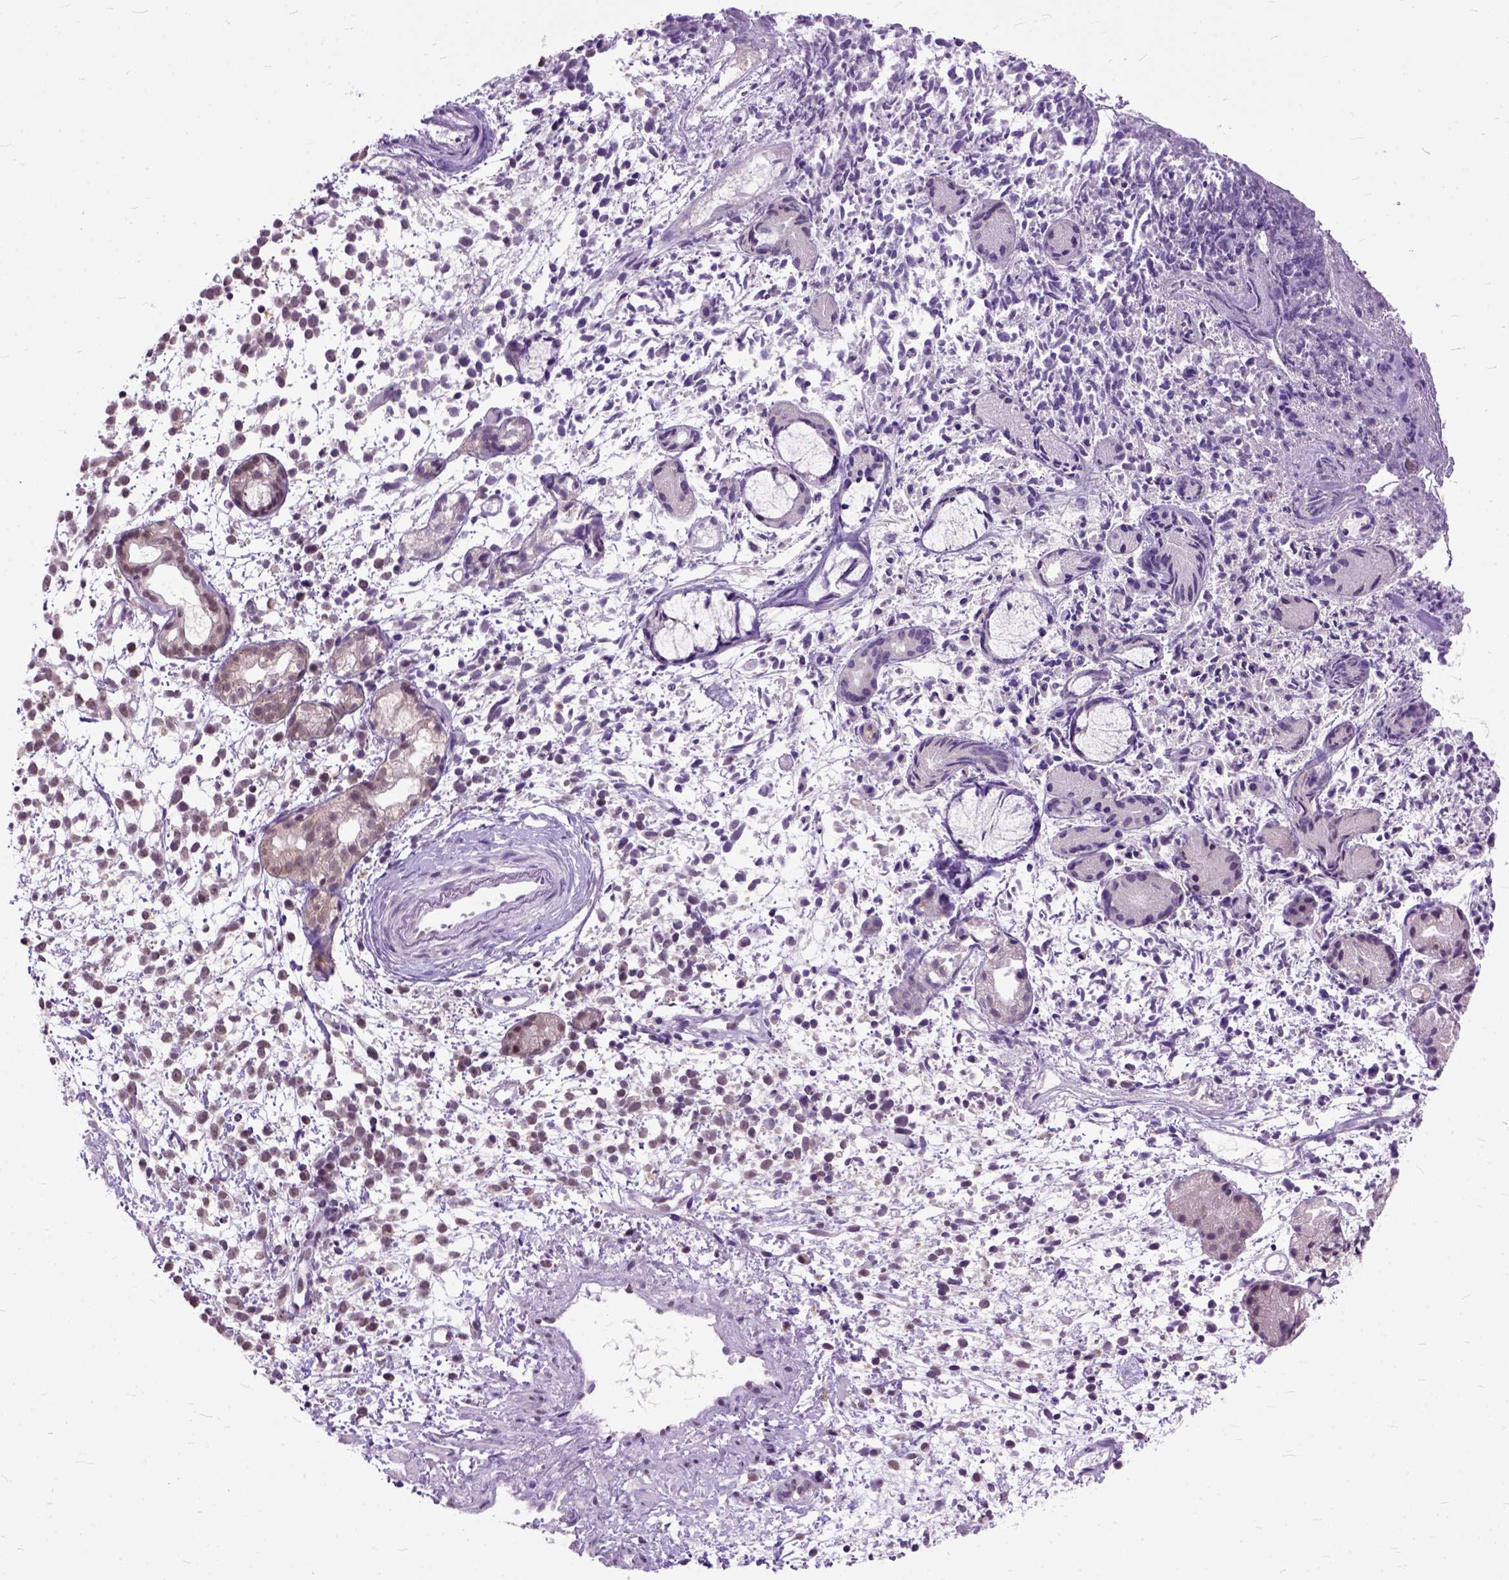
{"staining": {"intensity": "weak", "quantity": ">75%", "location": "nuclear"}, "tissue": "melanoma", "cell_type": "Tumor cells", "image_type": "cancer", "snomed": [{"axis": "morphology", "description": "Malignant melanoma, NOS"}, {"axis": "topography", "description": "Skin"}], "caption": "DAB immunohistochemical staining of human malignant melanoma displays weak nuclear protein staining in about >75% of tumor cells.", "gene": "ORC5", "patient": {"sex": "female", "age": 70}}